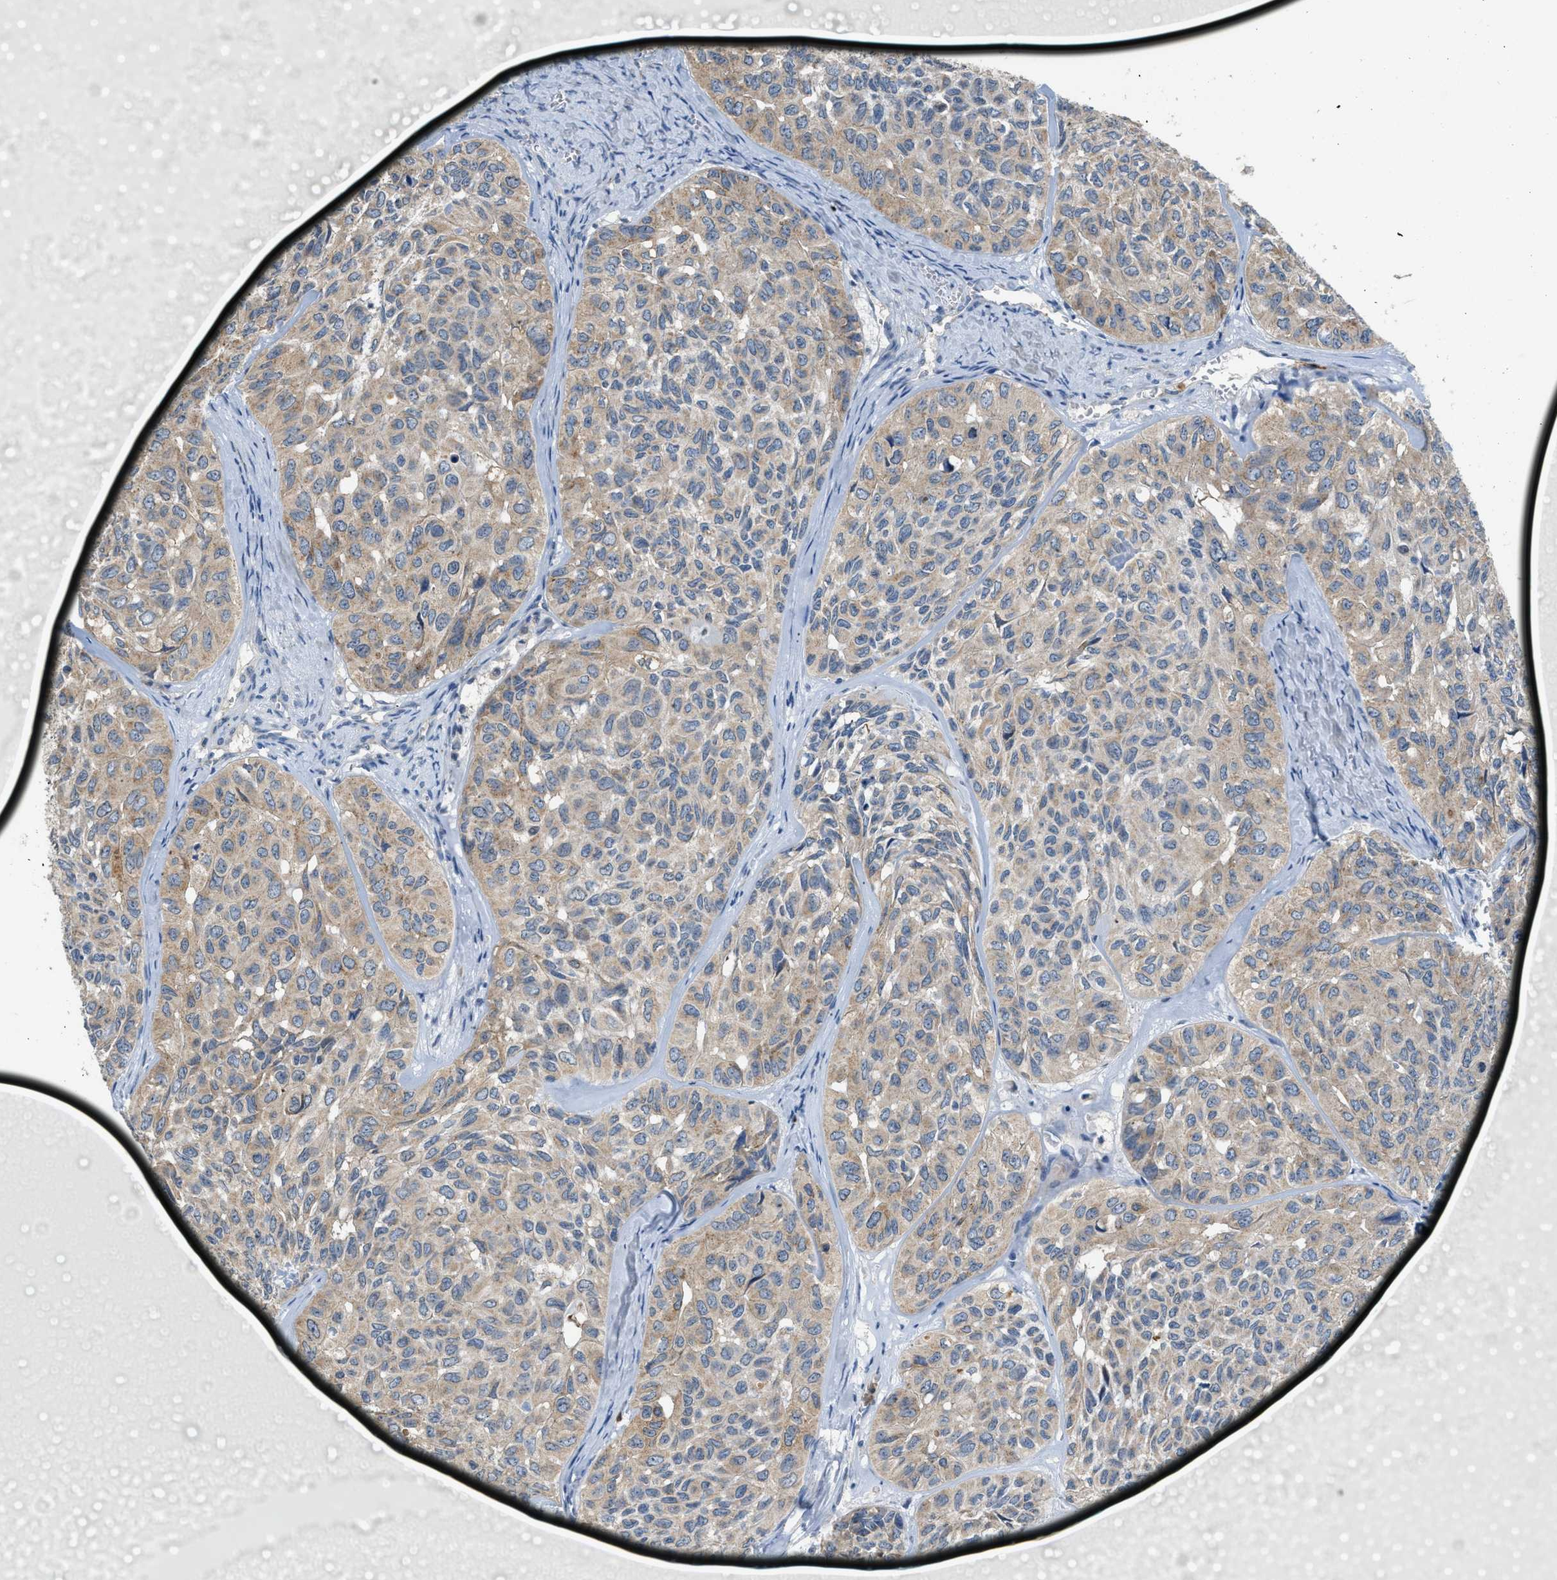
{"staining": {"intensity": "weak", "quantity": ">75%", "location": "cytoplasmic/membranous"}, "tissue": "head and neck cancer", "cell_type": "Tumor cells", "image_type": "cancer", "snomed": [{"axis": "morphology", "description": "Adenocarcinoma, NOS"}, {"axis": "topography", "description": "Salivary gland, NOS"}, {"axis": "topography", "description": "Head-Neck"}], "caption": "DAB immunohistochemical staining of human adenocarcinoma (head and neck) reveals weak cytoplasmic/membranous protein staining in approximately >75% of tumor cells. The staining is performed using DAB (3,3'-diaminobenzidine) brown chromogen to label protein expression. The nuclei are counter-stained blue using hematoxylin.", "gene": "TOMM34", "patient": {"sex": "female", "age": 76}}